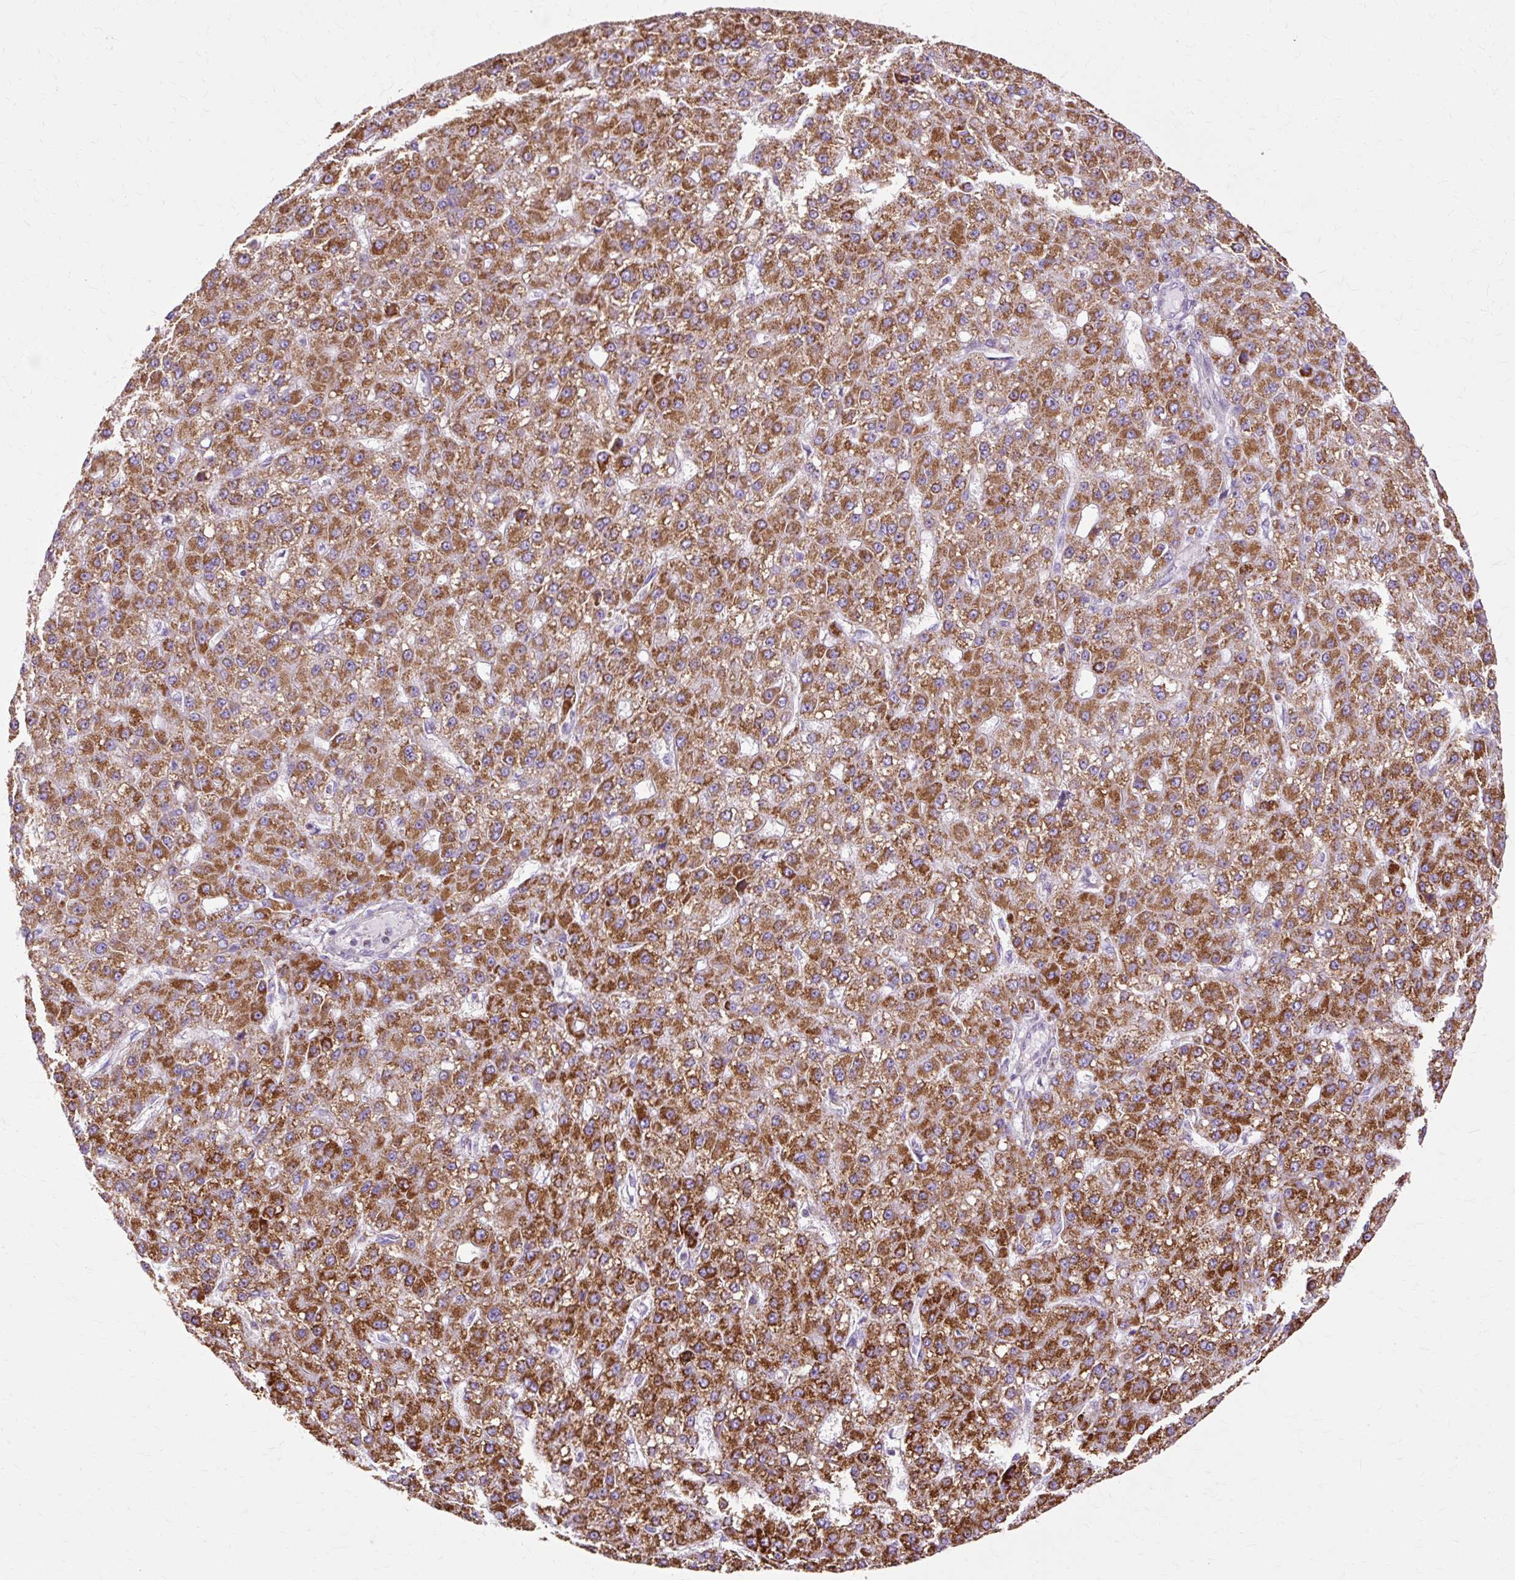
{"staining": {"intensity": "strong", "quantity": ">75%", "location": "cytoplasmic/membranous"}, "tissue": "liver cancer", "cell_type": "Tumor cells", "image_type": "cancer", "snomed": [{"axis": "morphology", "description": "Carcinoma, Hepatocellular, NOS"}, {"axis": "topography", "description": "Liver"}], "caption": "Liver cancer (hepatocellular carcinoma) was stained to show a protein in brown. There is high levels of strong cytoplasmic/membranous positivity in about >75% of tumor cells.", "gene": "DLAT", "patient": {"sex": "male", "age": 67}}